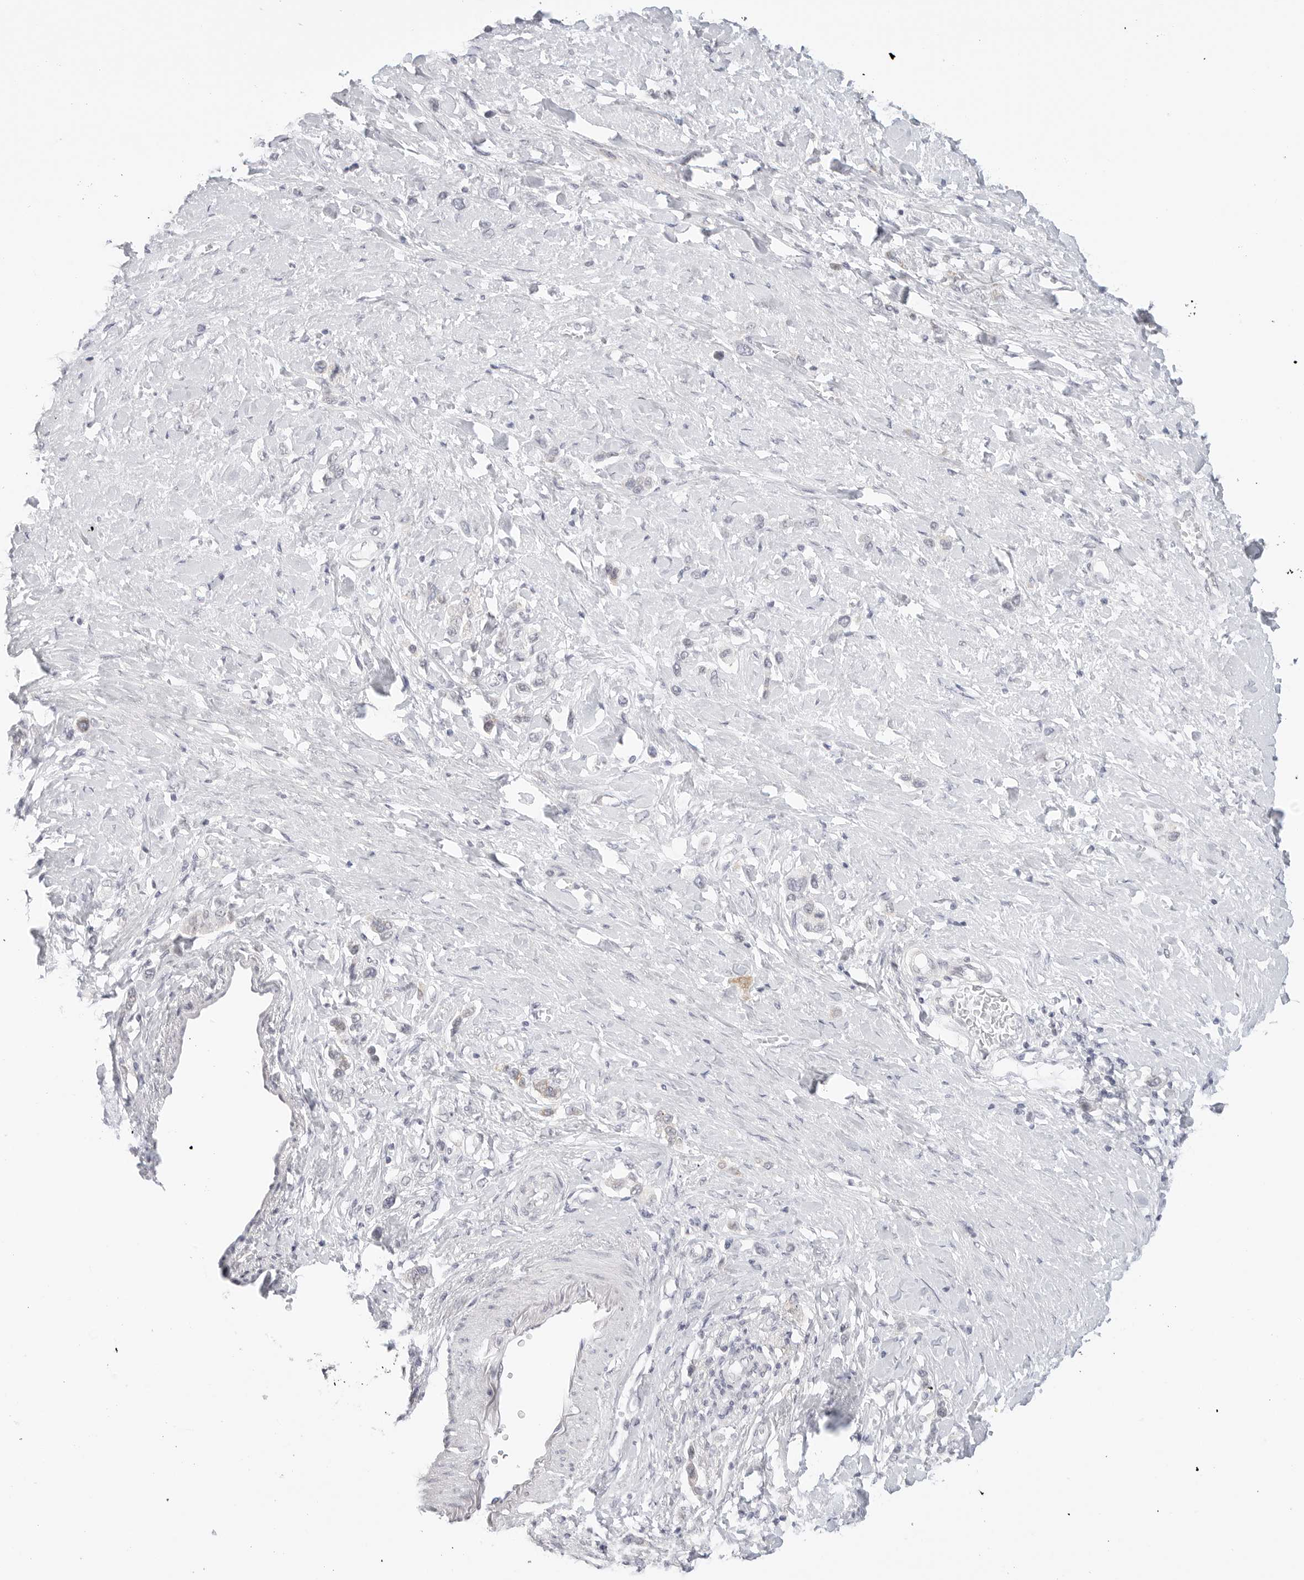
{"staining": {"intensity": "negative", "quantity": "none", "location": "none"}, "tissue": "stomach cancer", "cell_type": "Tumor cells", "image_type": "cancer", "snomed": [{"axis": "morphology", "description": "Adenocarcinoma, NOS"}, {"axis": "topography", "description": "Stomach"}], "caption": "Immunohistochemistry of human stomach cancer (adenocarcinoma) shows no expression in tumor cells. The staining is performed using DAB (3,3'-diaminobenzidine) brown chromogen with nuclei counter-stained in using hematoxylin.", "gene": "TCP1", "patient": {"sex": "female", "age": 65}}